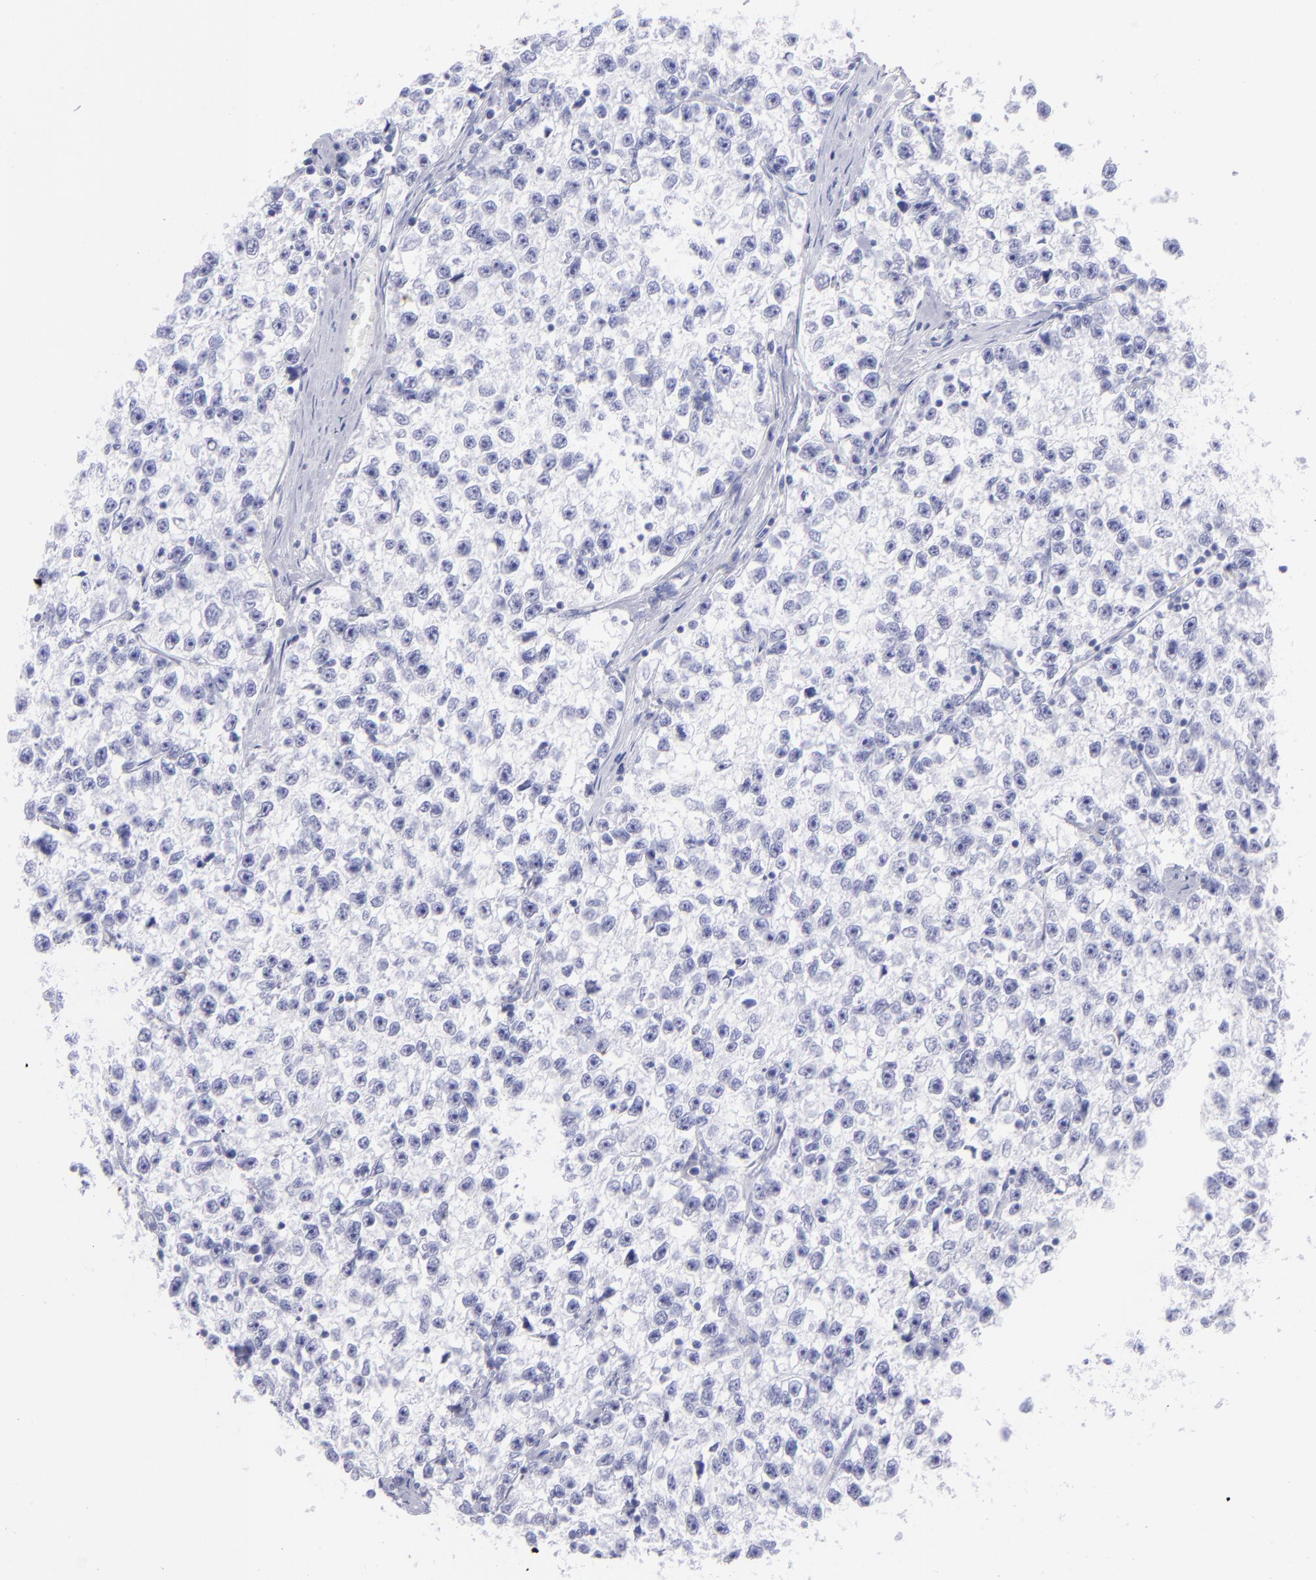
{"staining": {"intensity": "negative", "quantity": "none", "location": "none"}, "tissue": "testis cancer", "cell_type": "Tumor cells", "image_type": "cancer", "snomed": [{"axis": "morphology", "description": "Seminoma, NOS"}, {"axis": "morphology", "description": "Carcinoma, Embryonal, NOS"}, {"axis": "topography", "description": "Testis"}], "caption": "Immunohistochemistry of testis cancer (embryonal carcinoma) shows no staining in tumor cells.", "gene": "SLC1A2", "patient": {"sex": "male", "age": 30}}